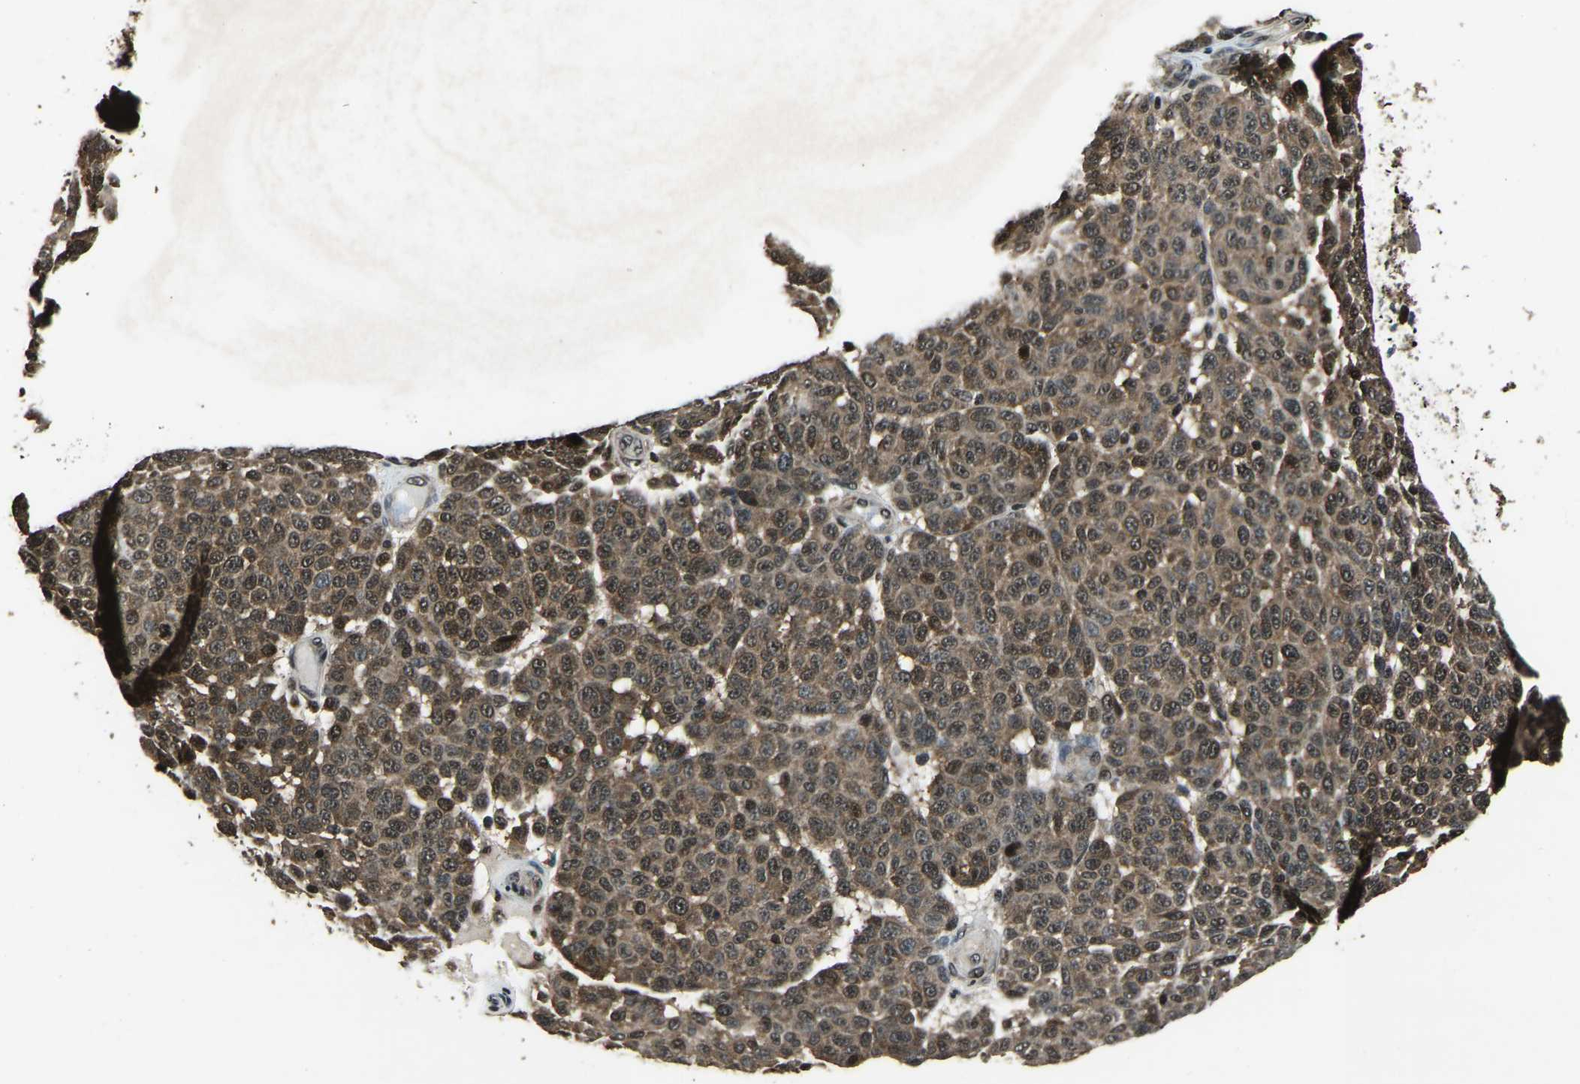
{"staining": {"intensity": "weak", "quantity": ">75%", "location": "cytoplasmic/membranous"}, "tissue": "melanoma", "cell_type": "Tumor cells", "image_type": "cancer", "snomed": [{"axis": "morphology", "description": "Malignant melanoma, NOS"}, {"axis": "topography", "description": "Skin"}], "caption": "High-magnification brightfield microscopy of malignant melanoma stained with DAB (brown) and counterstained with hematoxylin (blue). tumor cells exhibit weak cytoplasmic/membranous expression is present in approximately>75% of cells.", "gene": "ANKIB1", "patient": {"sex": "male", "age": 59}}